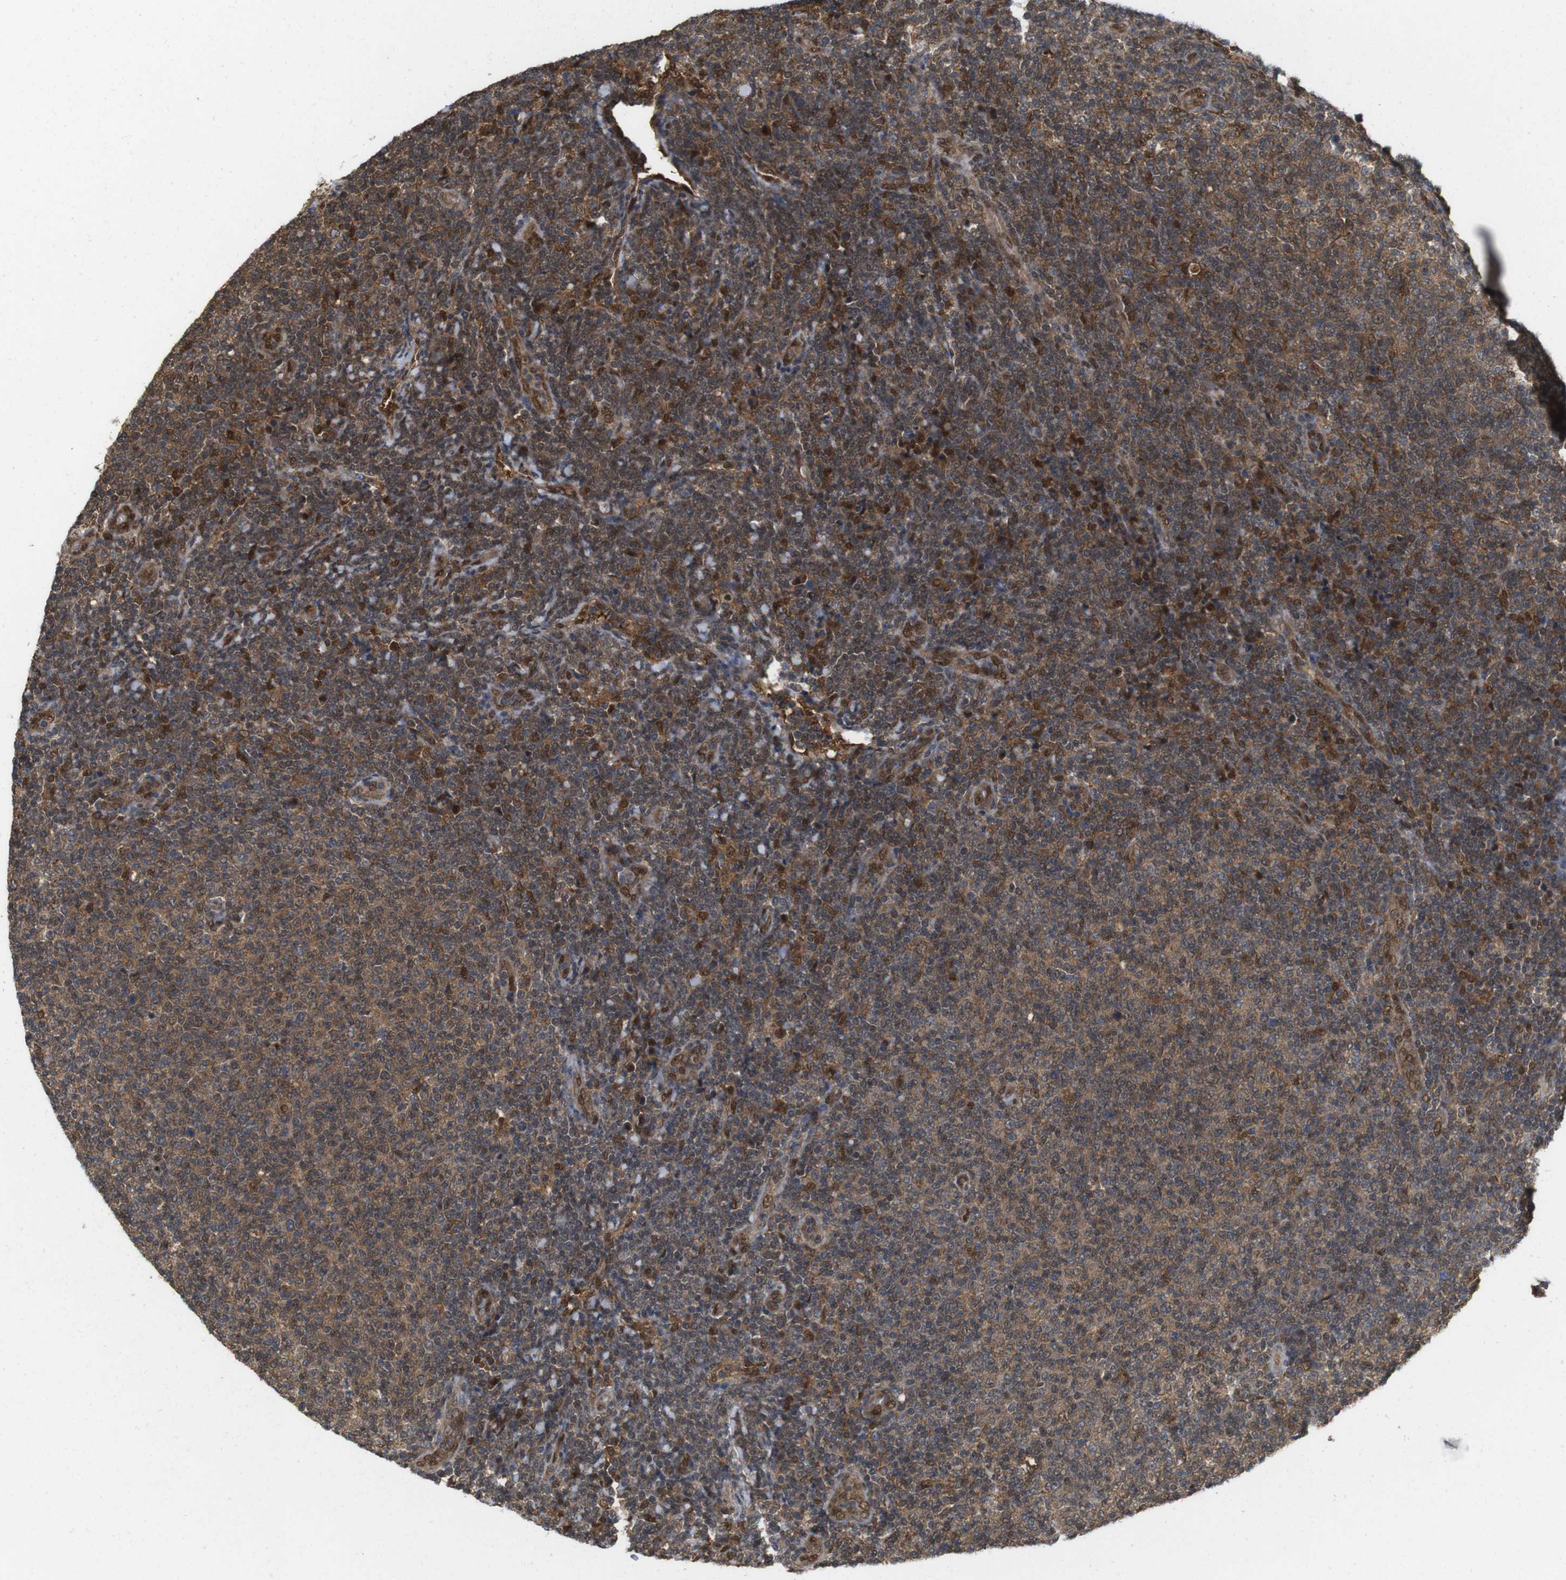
{"staining": {"intensity": "moderate", "quantity": ">75%", "location": "cytoplasmic/membranous,nuclear"}, "tissue": "lymphoma", "cell_type": "Tumor cells", "image_type": "cancer", "snomed": [{"axis": "morphology", "description": "Malignant lymphoma, non-Hodgkin's type, Low grade"}, {"axis": "topography", "description": "Lymph node"}], "caption": "The image demonstrates a brown stain indicating the presence of a protein in the cytoplasmic/membranous and nuclear of tumor cells in low-grade malignant lymphoma, non-Hodgkin's type.", "gene": "YWHAG", "patient": {"sex": "male", "age": 66}}